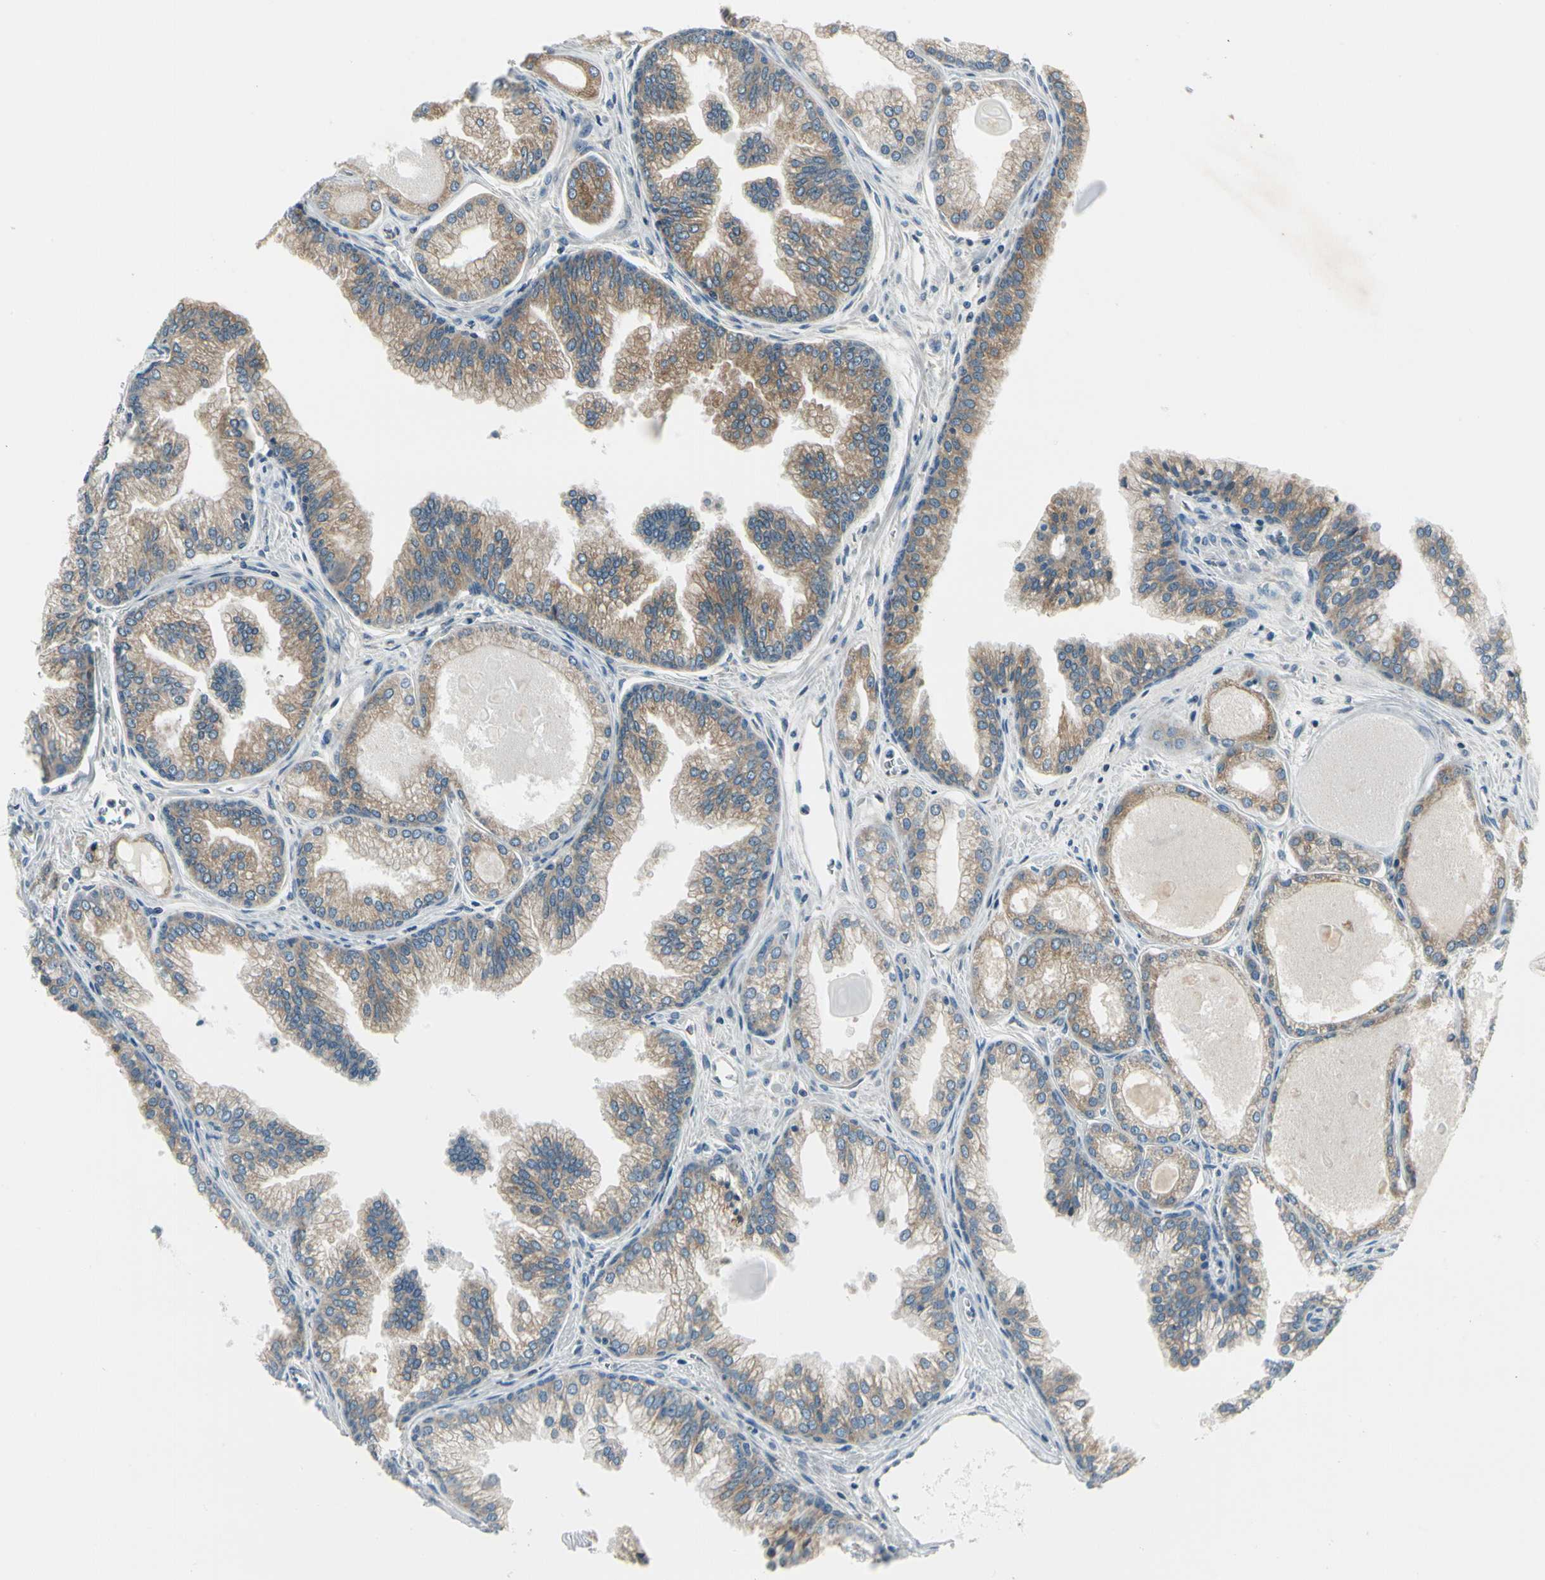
{"staining": {"intensity": "moderate", "quantity": ">75%", "location": "cytoplasmic/membranous"}, "tissue": "prostate cancer", "cell_type": "Tumor cells", "image_type": "cancer", "snomed": [{"axis": "morphology", "description": "Adenocarcinoma, Low grade"}, {"axis": "topography", "description": "Prostate"}], "caption": "This image exhibits prostate cancer stained with immunohistochemistry to label a protein in brown. The cytoplasmic/membranous of tumor cells show moderate positivity for the protein. Nuclei are counter-stained blue.", "gene": "BNIP1", "patient": {"sex": "male", "age": 59}}